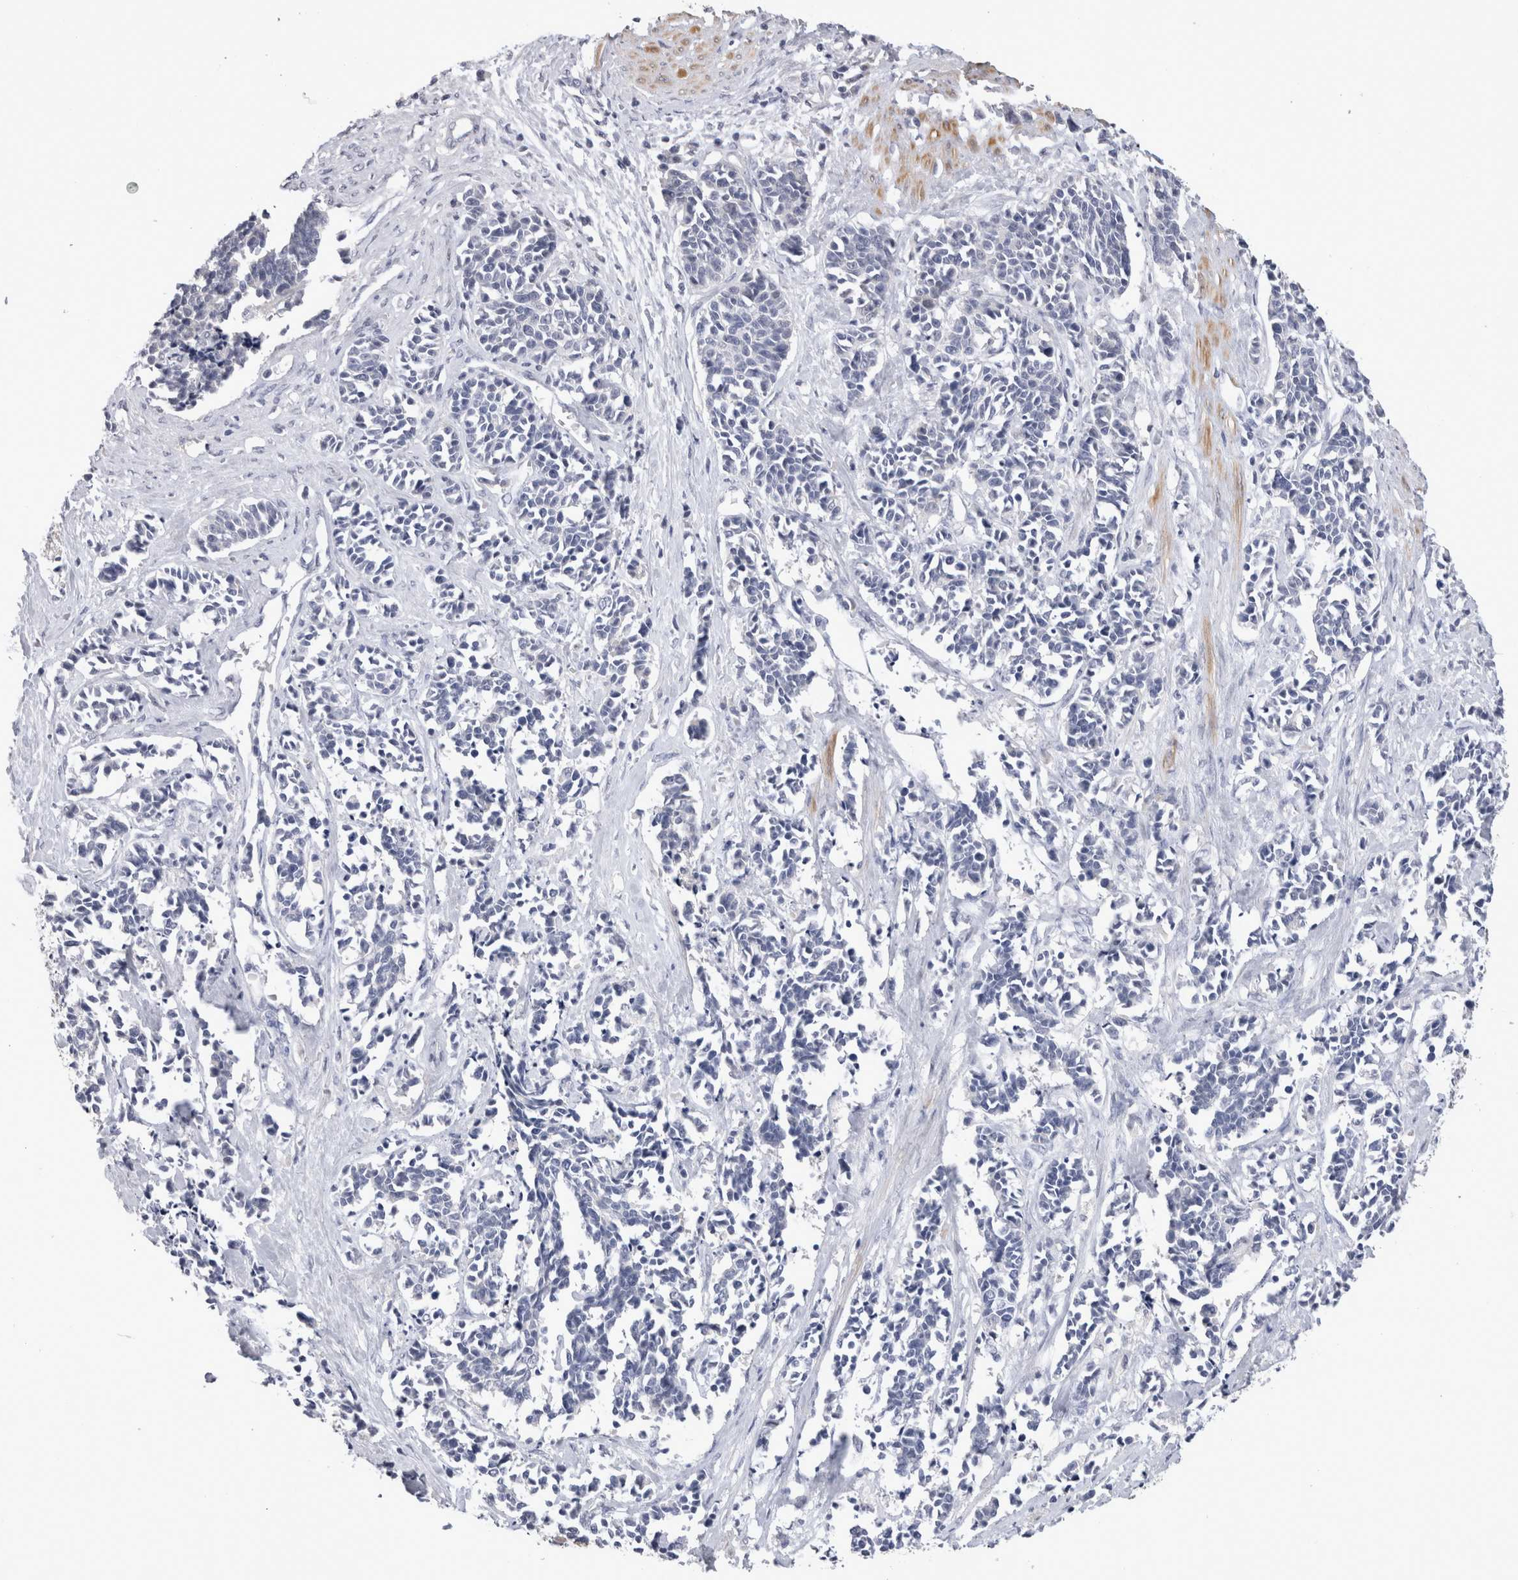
{"staining": {"intensity": "negative", "quantity": "none", "location": "none"}, "tissue": "cervical cancer", "cell_type": "Tumor cells", "image_type": "cancer", "snomed": [{"axis": "morphology", "description": "Squamous cell carcinoma, NOS"}, {"axis": "topography", "description": "Cervix"}], "caption": "Tumor cells show no significant staining in cervical cancer (squamous cell carcinoma).", "gene": "CRYBG1", "patient": {"sex": "female", "age": 35}}